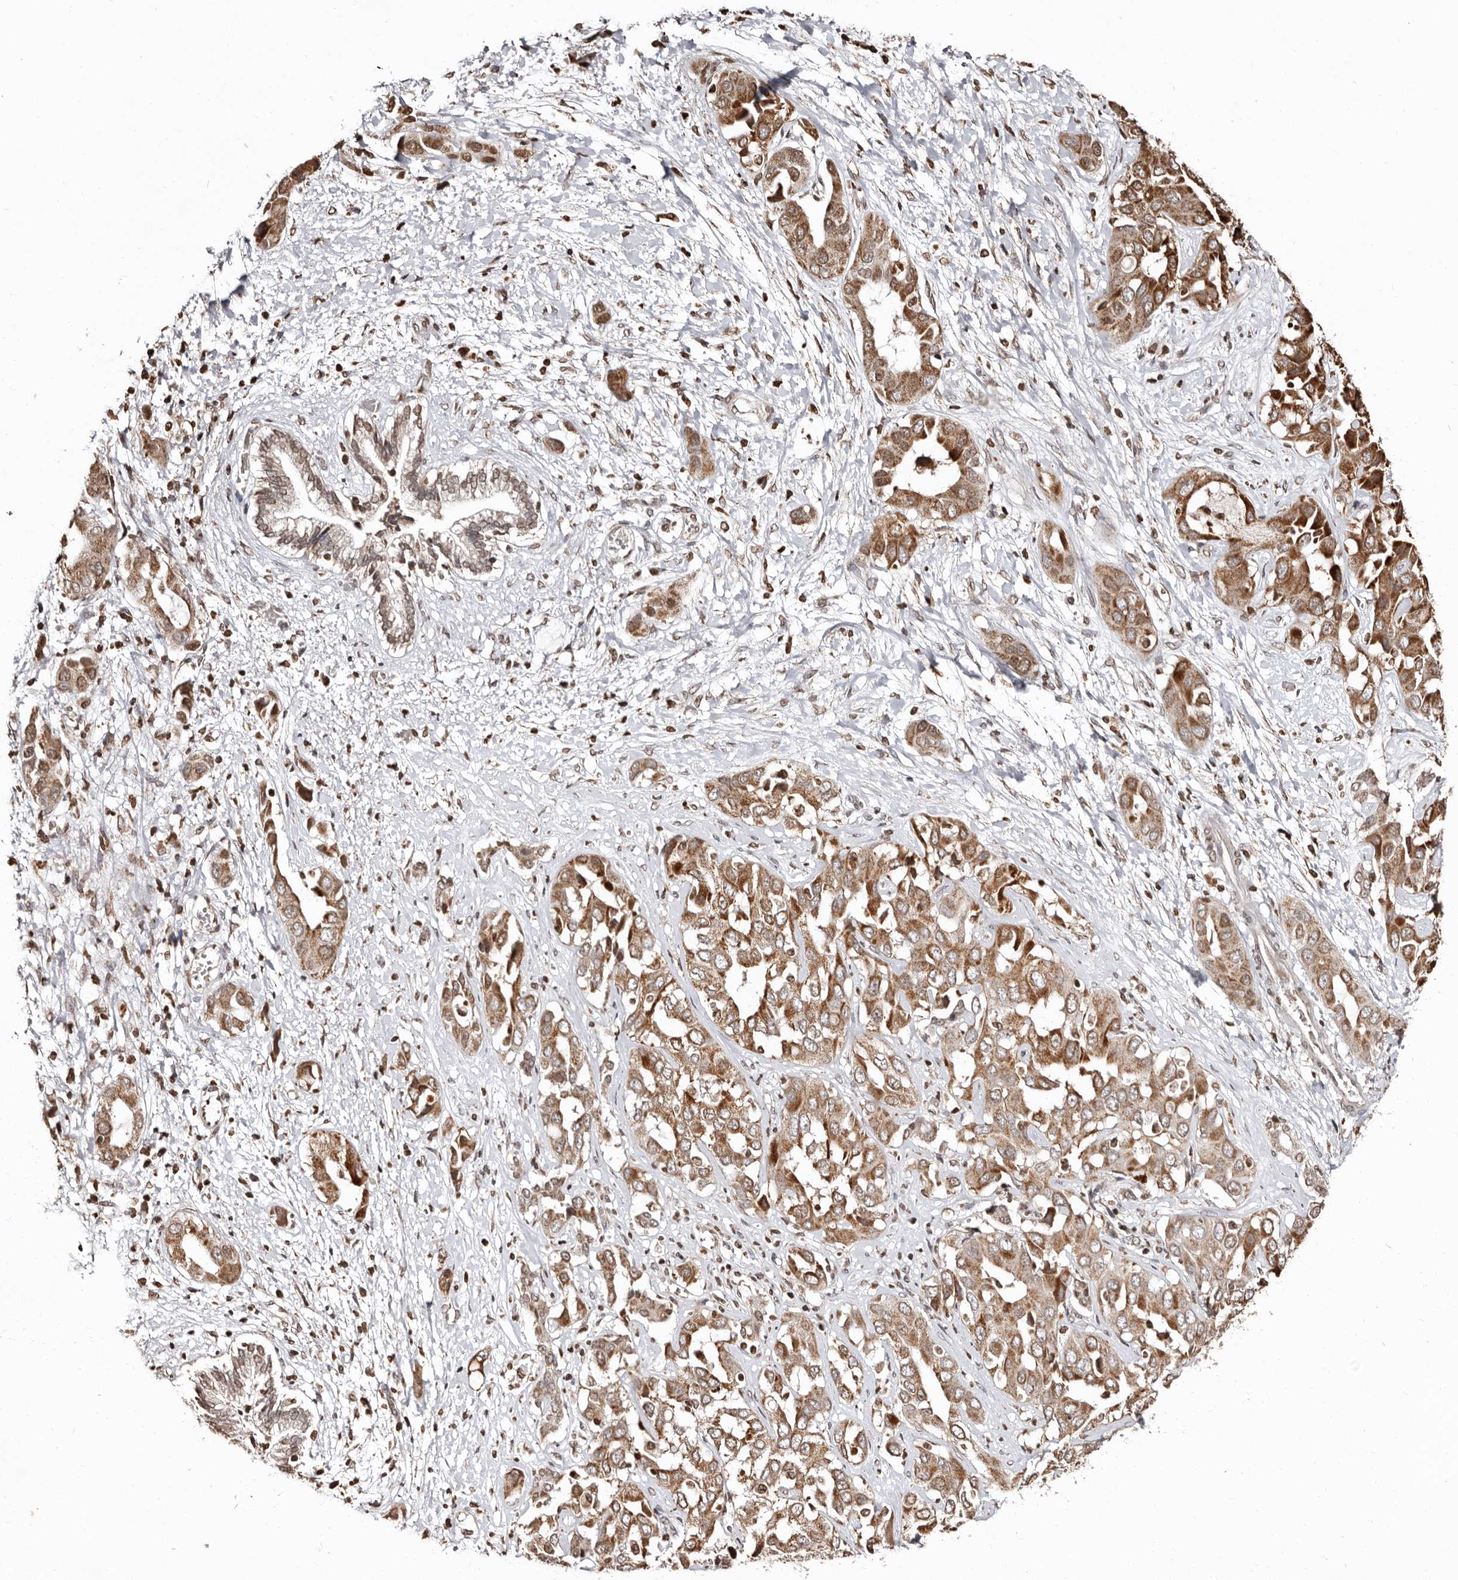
{"staining": {"intensity": "strong", "quantity": ">75%", "location": "cytoplasmic/membranous"}, "tissue": "liver cancer", "cell_type": "Tumor cells", "image_type": "cancer", "snomed": [{"axis": "morphology", "description": "Cholangiocarcinoma"}, {"axis": "topography", "description": "Liver"}], "caption": "Immunohistochemical staining of human liver cancer exhibits high levels of strong cytoplasmic/membranous positivity in approximately >75% of tumor cells.", "gene": "CCDC190", "patient": {"sex": "female", "age": 52}}